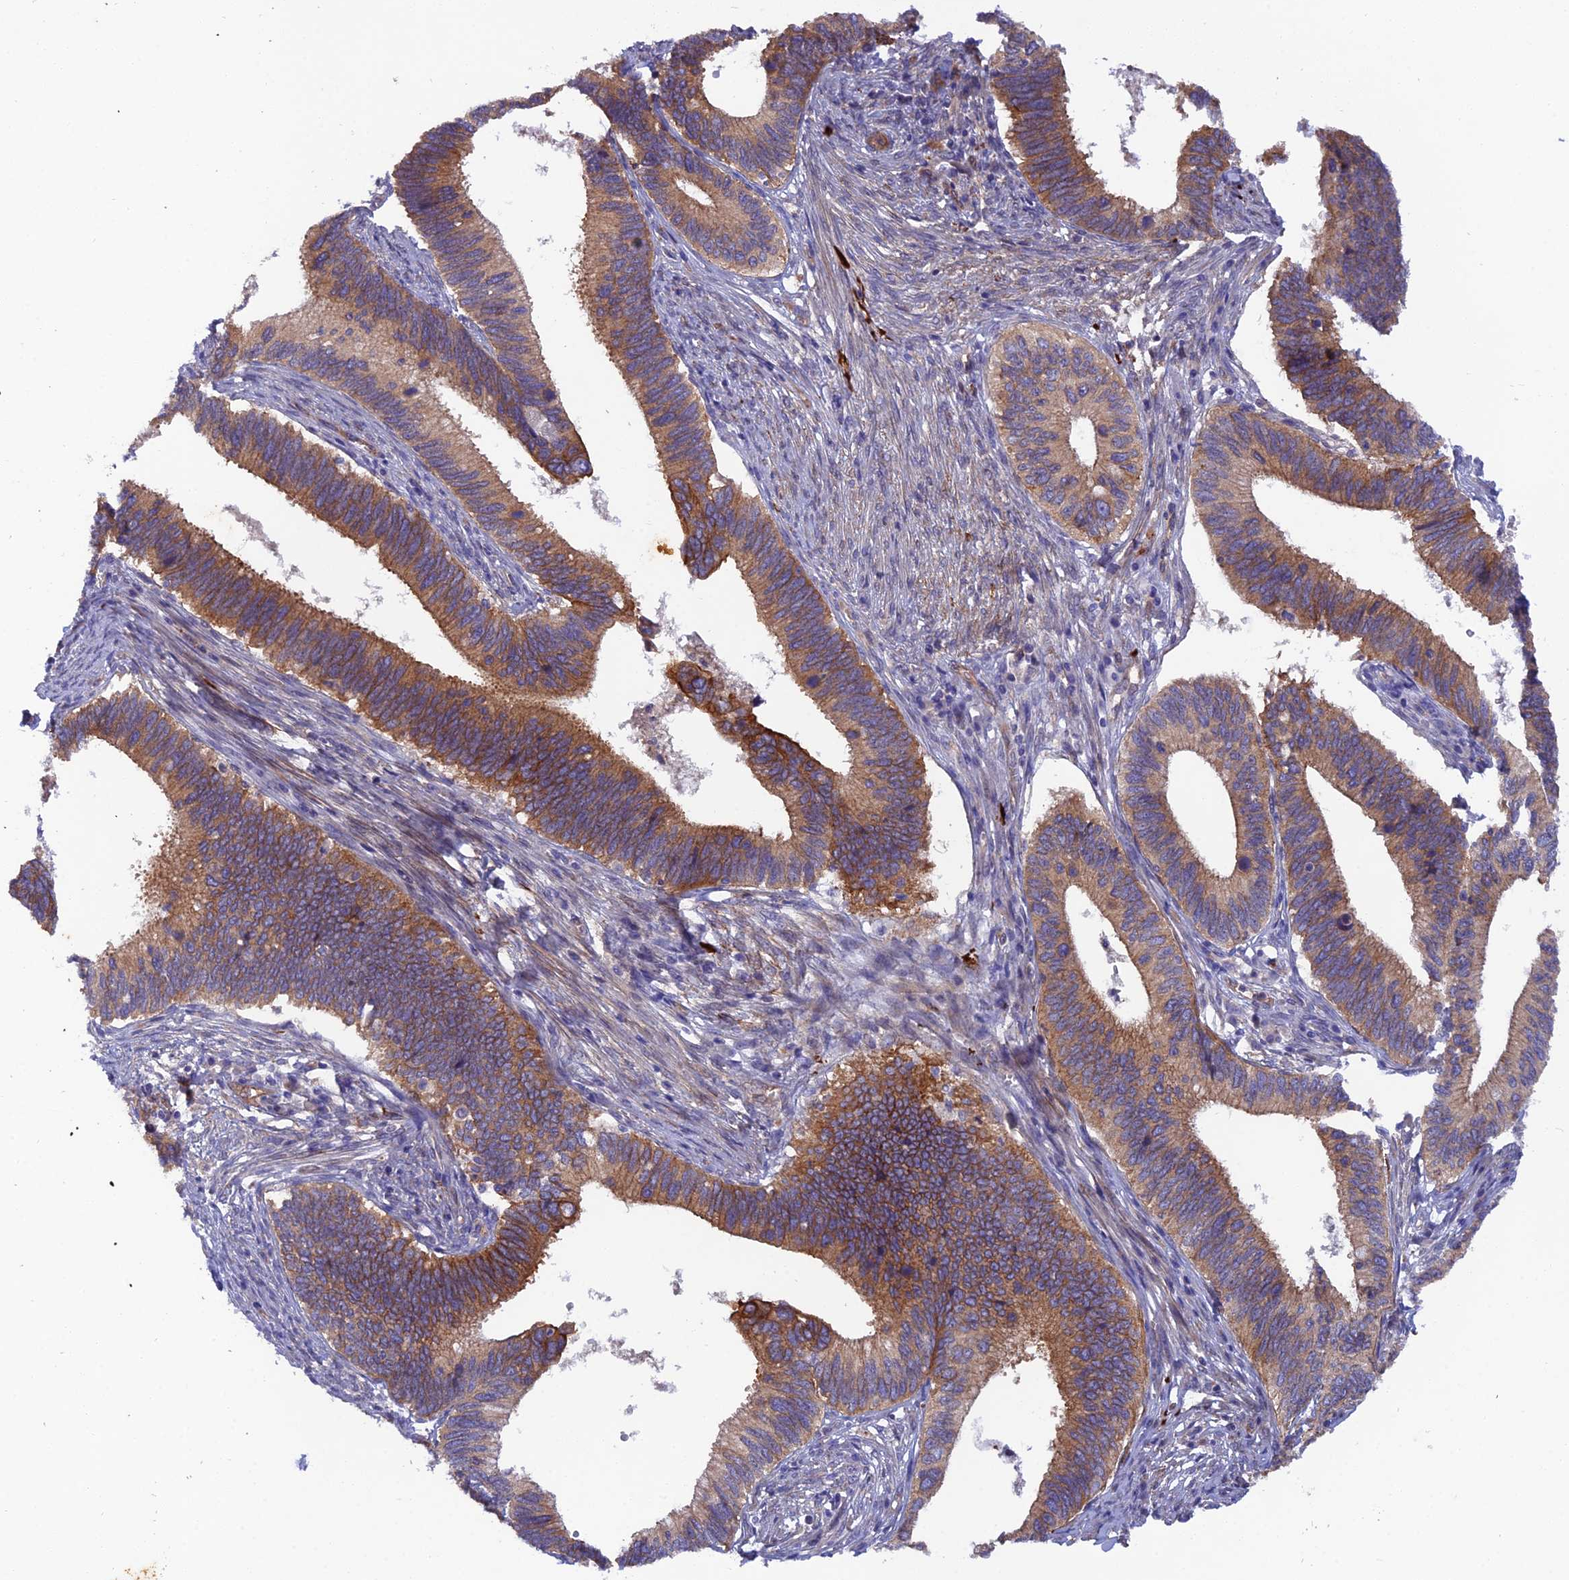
{"staining": {"intensity": "strong", "quantity": ">75%", "location": "cytoplasmic/membranous"}, "tissue": "cervical cancer", "cell_type": "Tumor cells", "image_type": "cancer", "snomed": [{"axis": "morphology", "description": "Adenocarcinoma, NOS"}, {"axis": "topography", "description": "Cervix"}], "caption": "Protein expression analysis of human cervical cancer reveals strong cytoplasmic/membranous positivity in approximately >75% of tumor cells. (DAB IHC with brightfield microscopy, high magnification).", "gene": "RALGAPA2", "patient": {"sex": "female", "age": 42}}